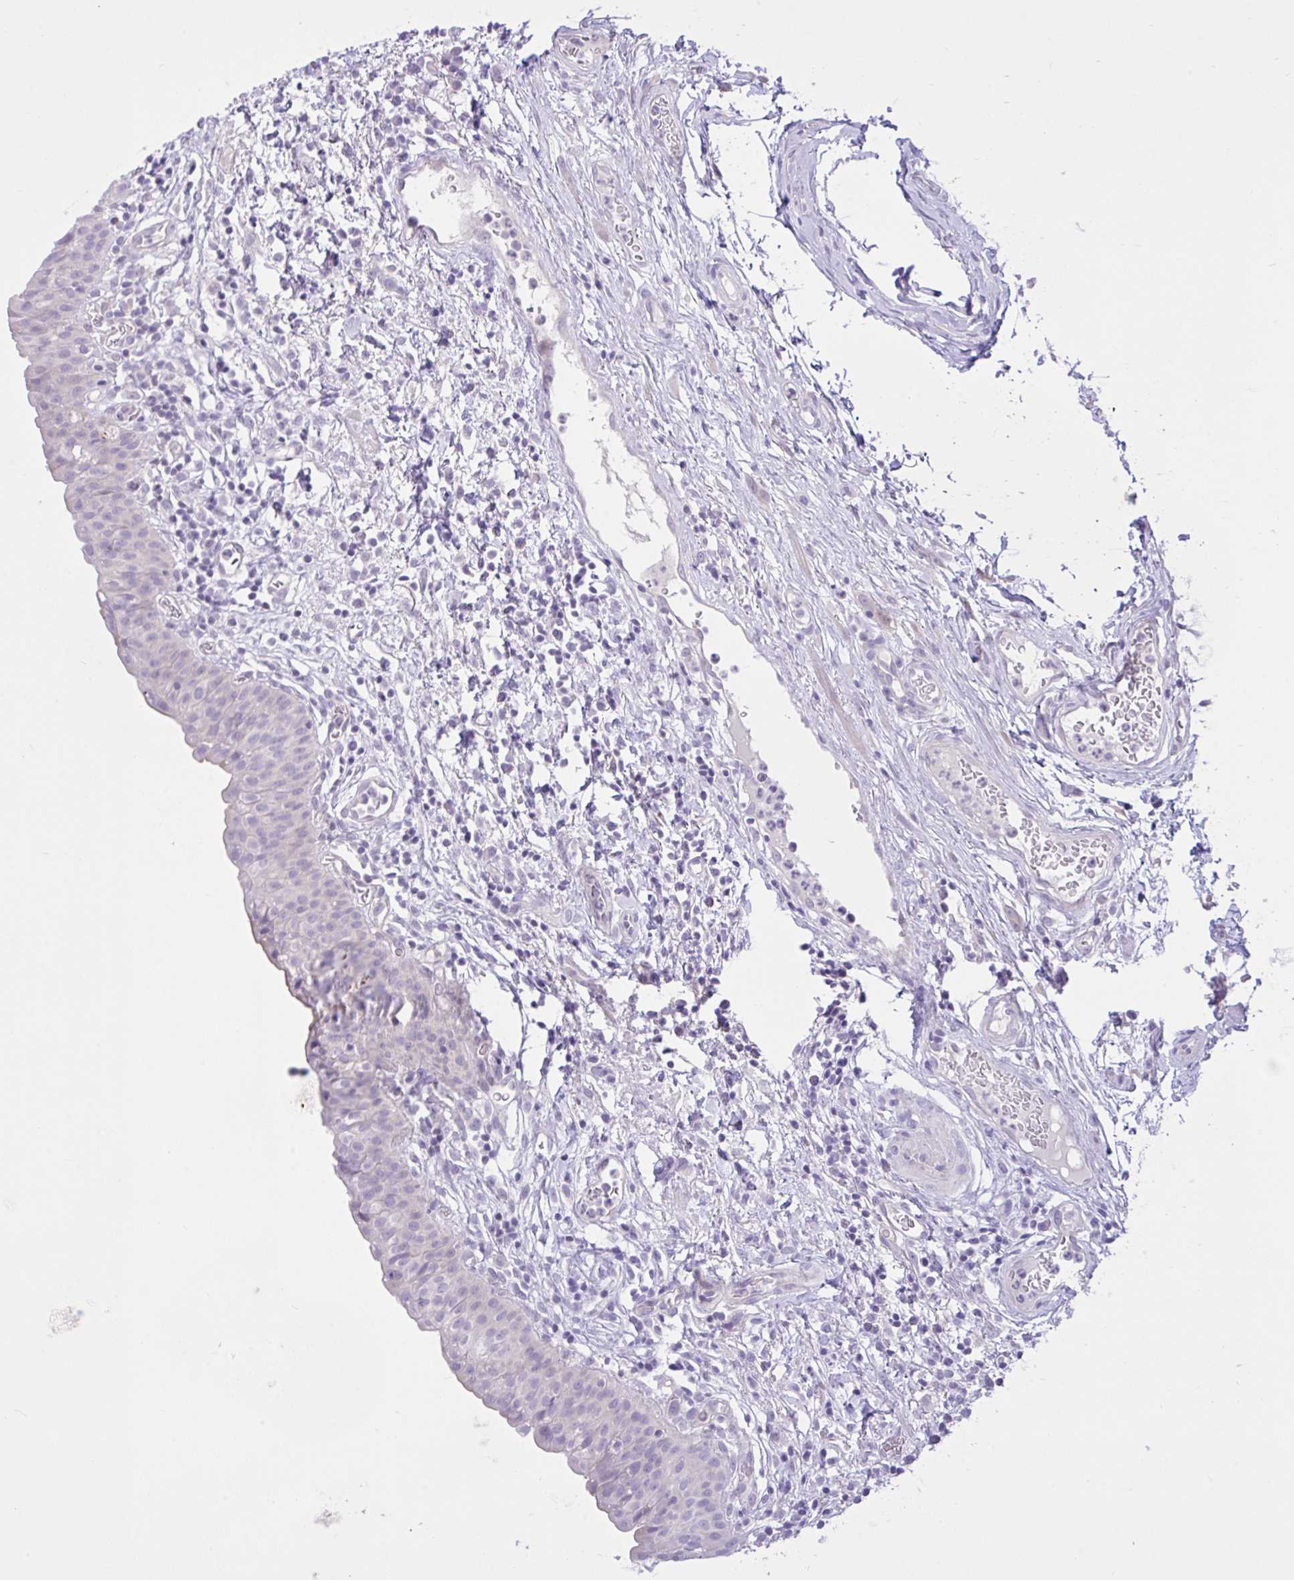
{"staining": {"intensity": "weak", "quantity": "<25%", "location": "cytoplasmic/membranous"}, "tissue": "urinary bladder", "cell_type": "Urothelial cells", "image_type": "normal", "snomed": [{"axis": "morphology", "description": "Normal tissue, NOS"}, {"axis": "morphology", "description": "Inflammation, NOS"}, {"axis": "topography", "description": "Urinary bladder"}], "caption": "The IHC photomicrograph has no significant expression in urothelial cells of urinary bladder.", "gene": "ZNF101", "patient": {"sex": "male", "age": 57}}